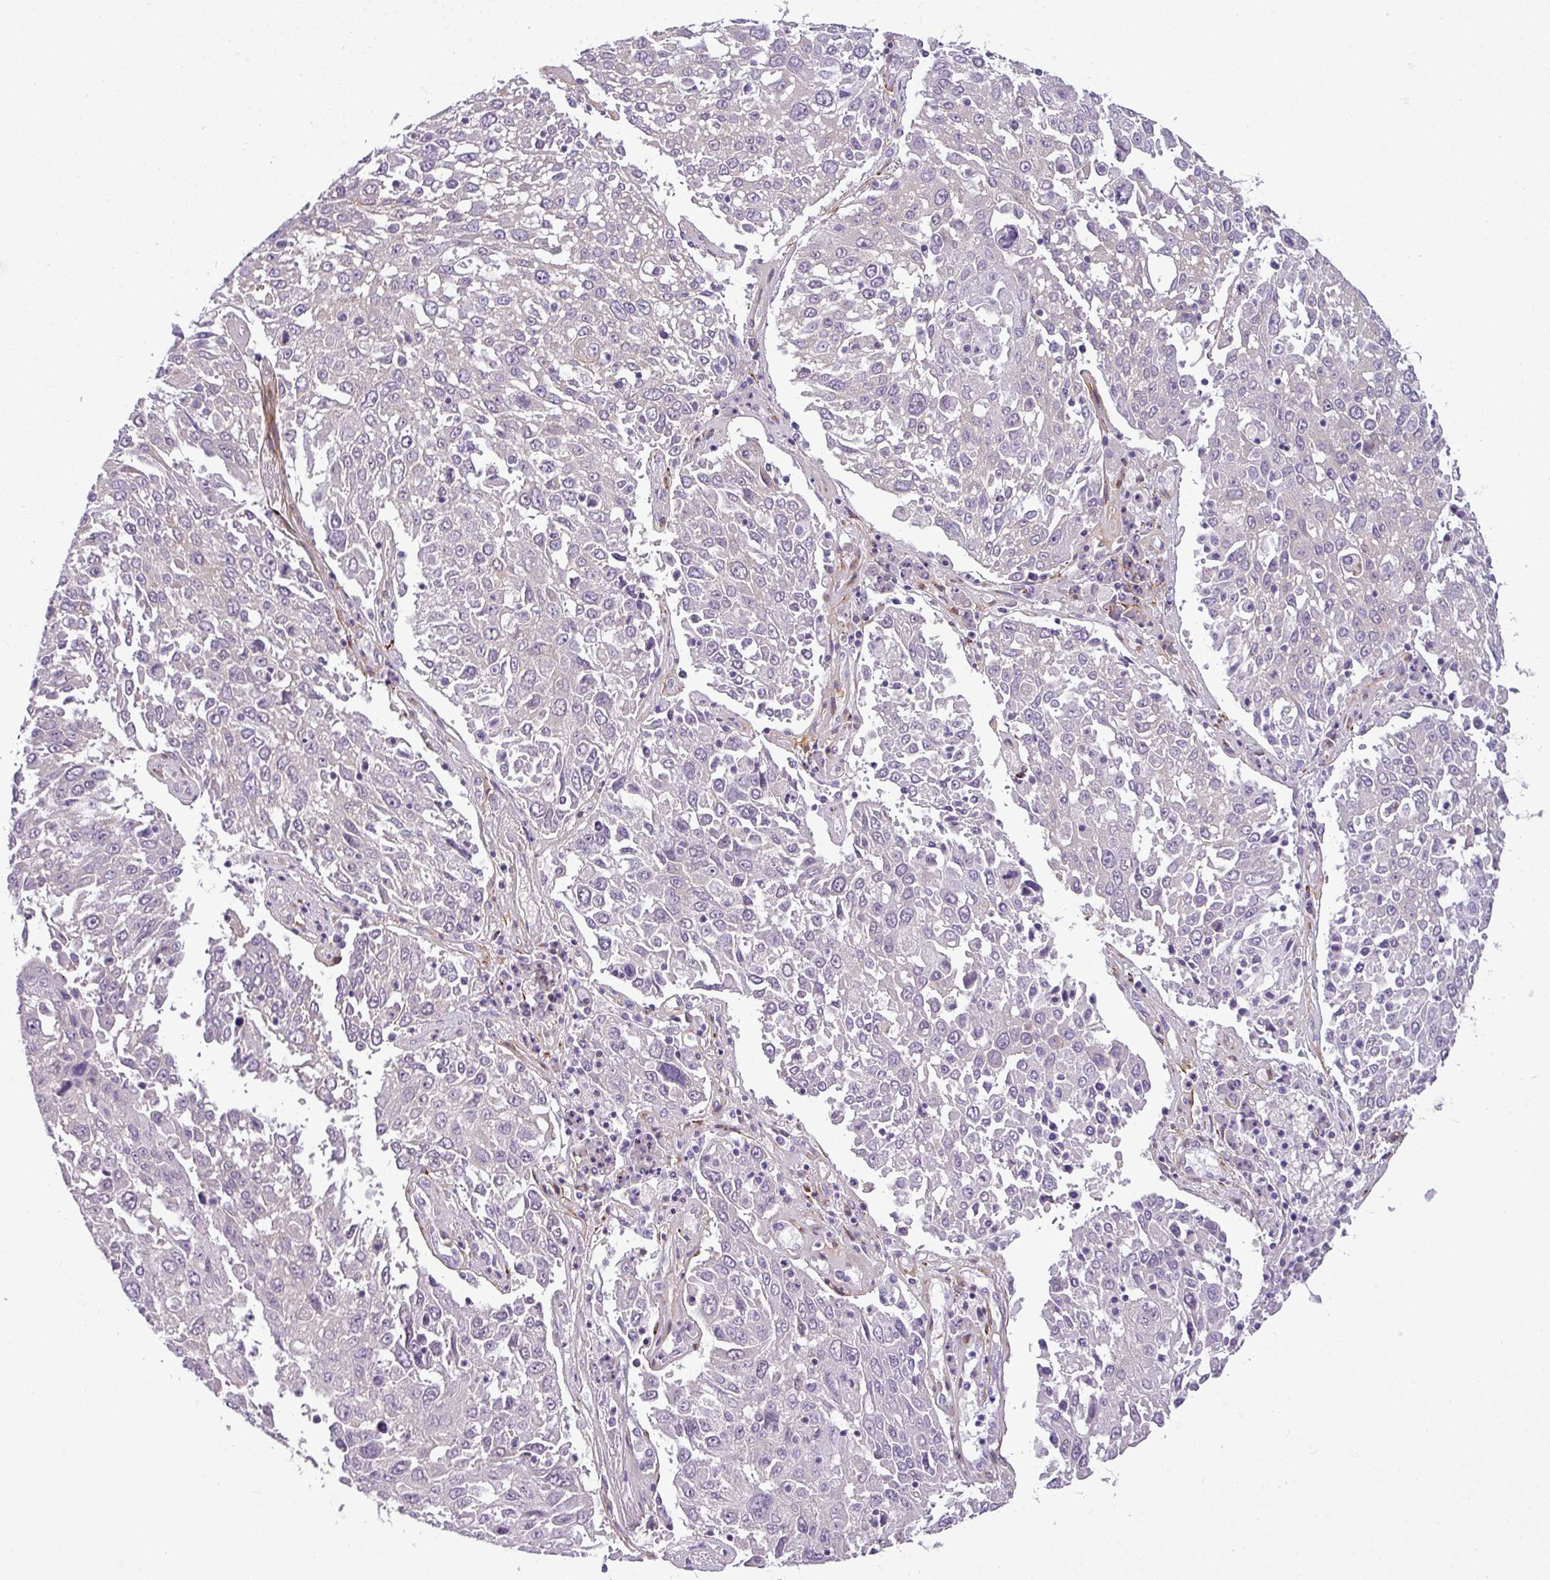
{"staining": {"intensity": "negative", "quantity": "none", "location": "none"}, "tissue": "lung cancer", "cell_type": "Tumor cells", "image_type": "cancer", "snomed": [{"axis": "morphology", "description": "Squamous cell carcinoma, NOS"}, {"axis": "topography", "description": "Lung"}], "caption": "Immunohistochemical staining of squamous cell carcinoma (lung) reveals no significant positivity in tumor cells. (Immunohistochemistry (ihc), brightfield microscopy, high magnification).", "gene": "PARD6G", "patient": {"sex": "male", "age": 65}}